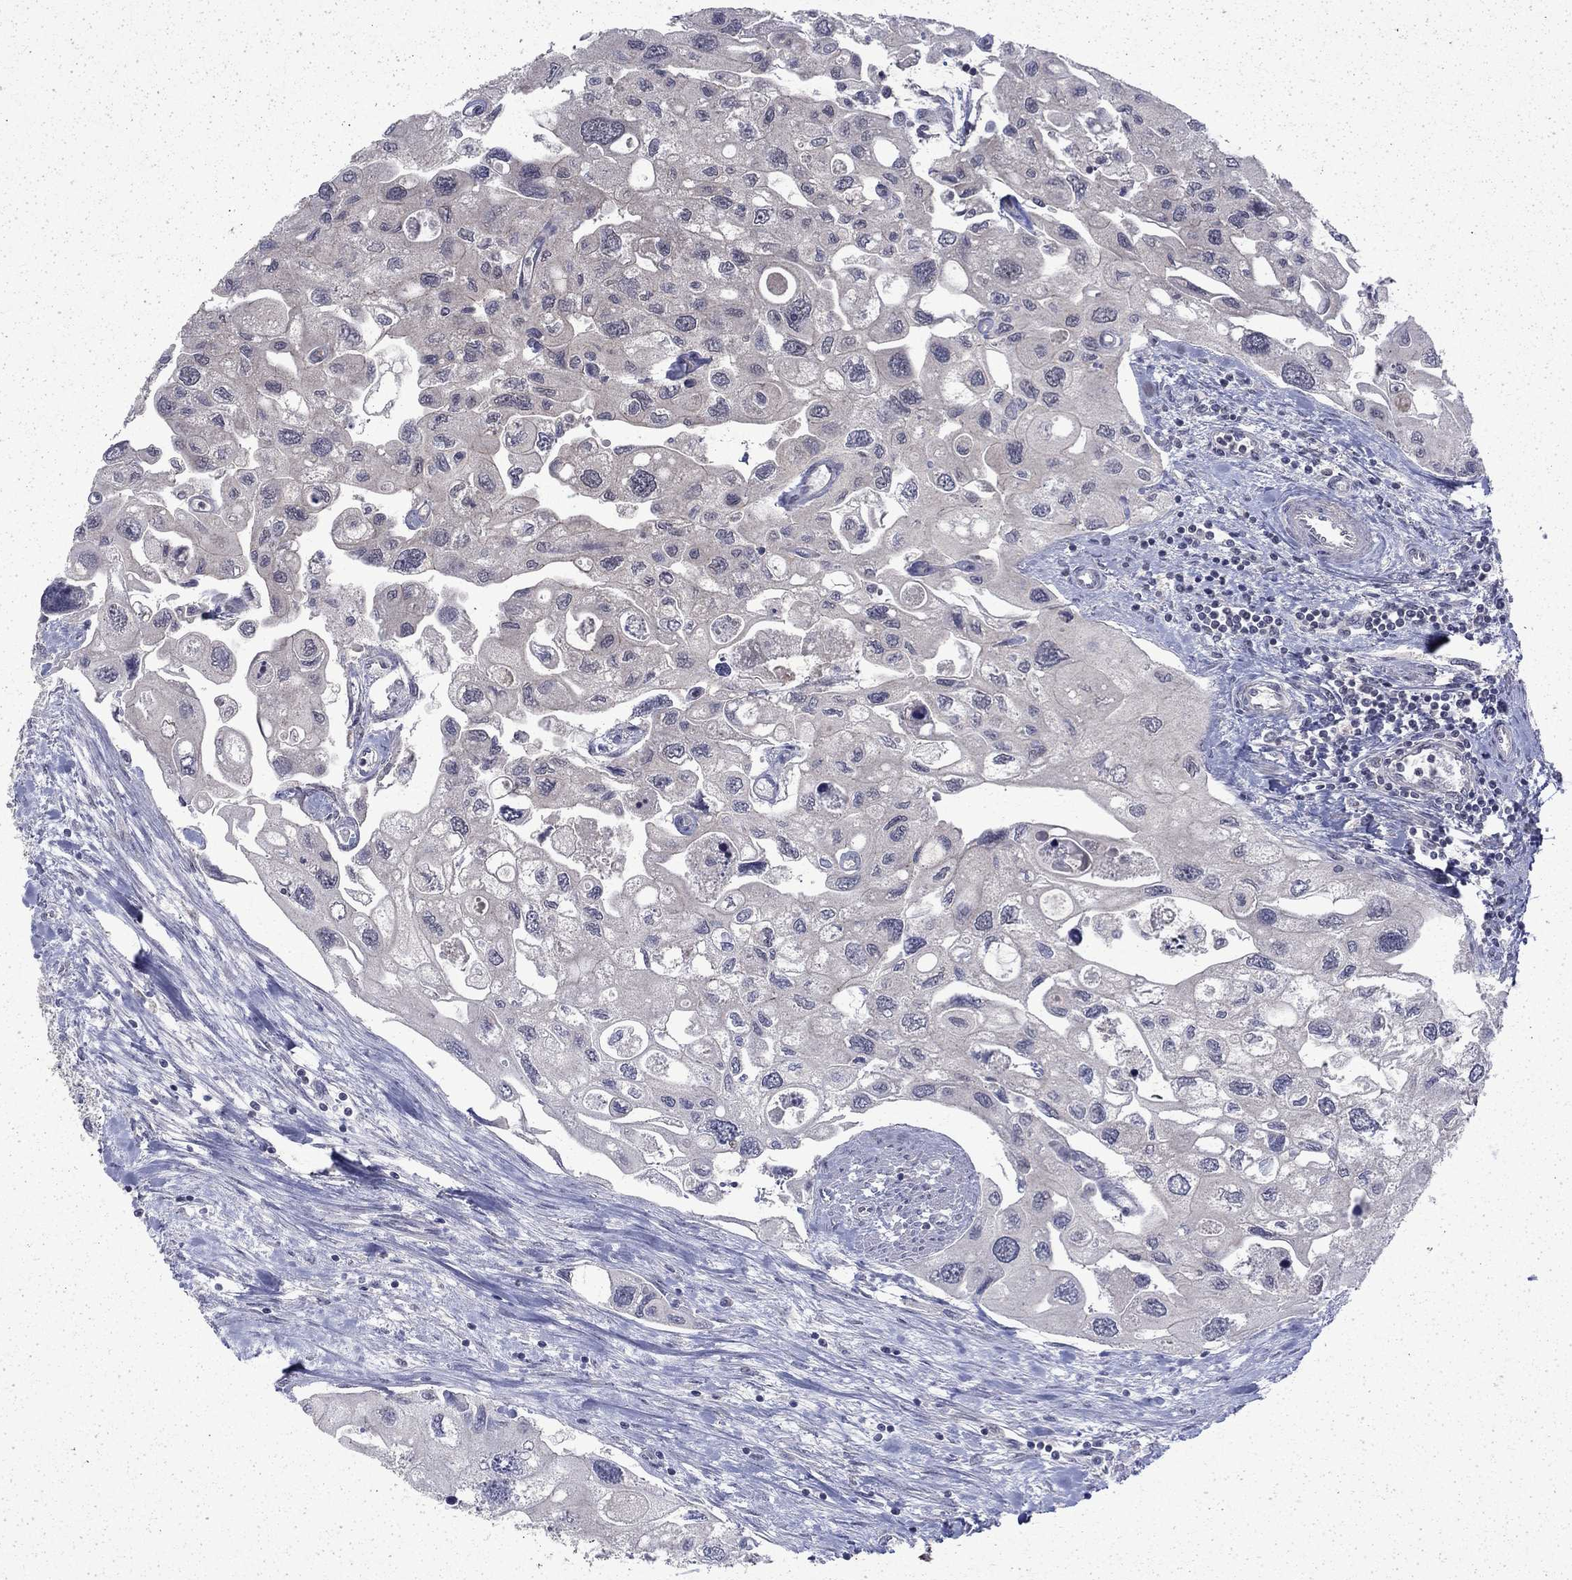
{"staining": {"intensity": "negative", "quantity": "none", "location": "none"}, "tissue": "urothelial cancer", "cell_type": "Tumor cells", "image_type": "cancer", "snomed": [{"axis": "morphology", "description": "Urothelial carcinoma, High grade"}, {"axis": "topography", "description": "Urinary bladder"}], "caption": "This is a micrograph of IHC staining of urothelial cancer, which shows no positivity in tumor cells.", "gene": "CHAT", "patient": {"sex": "male", "age": 59}}